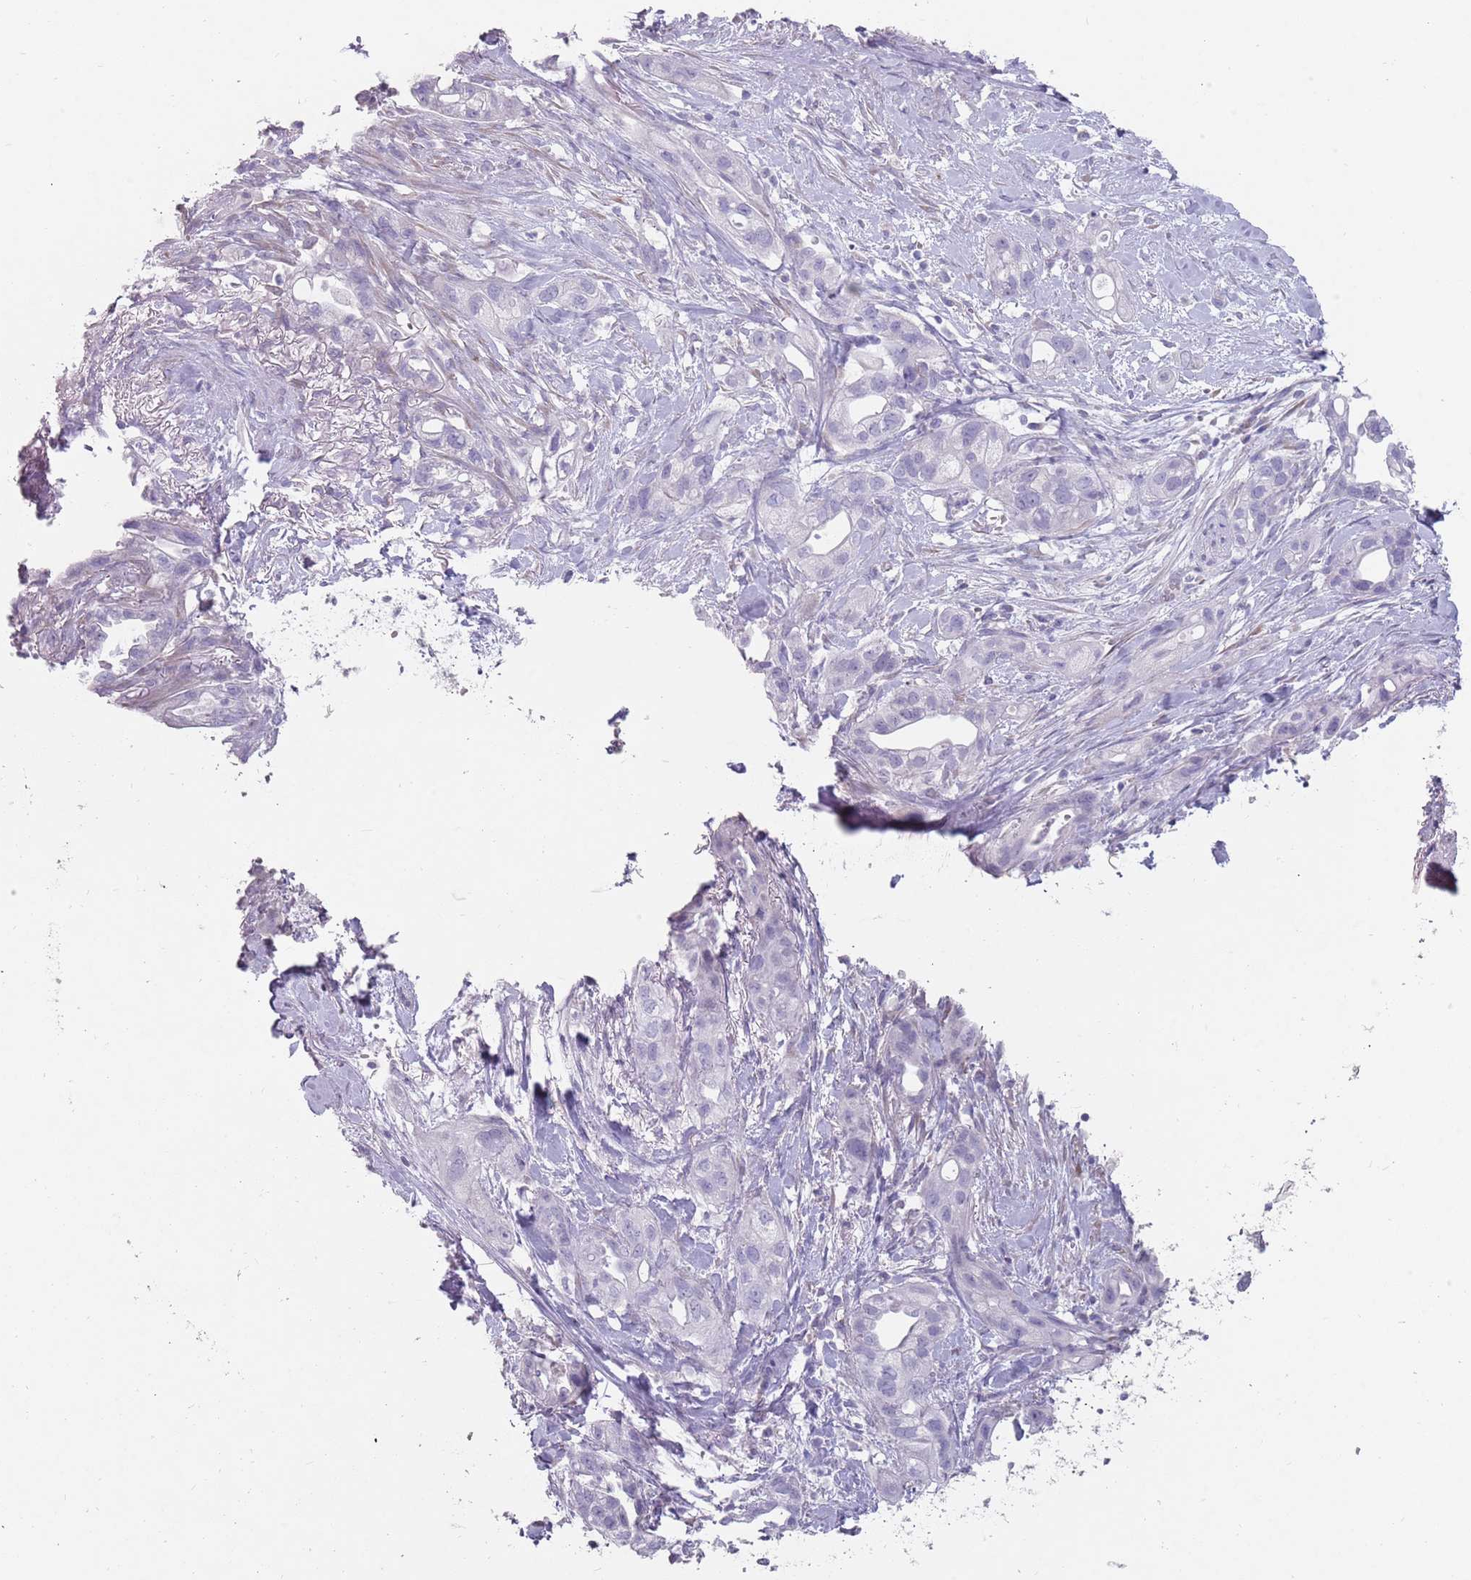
{"staining": {"intensity": "negative", "quantity": "none", "location": "none"}, "tissue": "pancreatic cancer", "cell_type": "Tumor cells", "image_type": "cancer", "snomed": [{"axis": "morphology", "description": "Adenocarcinoma, NOS"}, {"axis": "topography", "description": "Pancreas"}], "caption": "A histopathology image of pancreatic cancer (adenocarcinoma) stained for a protein displays no brown staining in tumor cells.", "gene": "DDX4", "patient": {"sex": "male", "age": 44}}